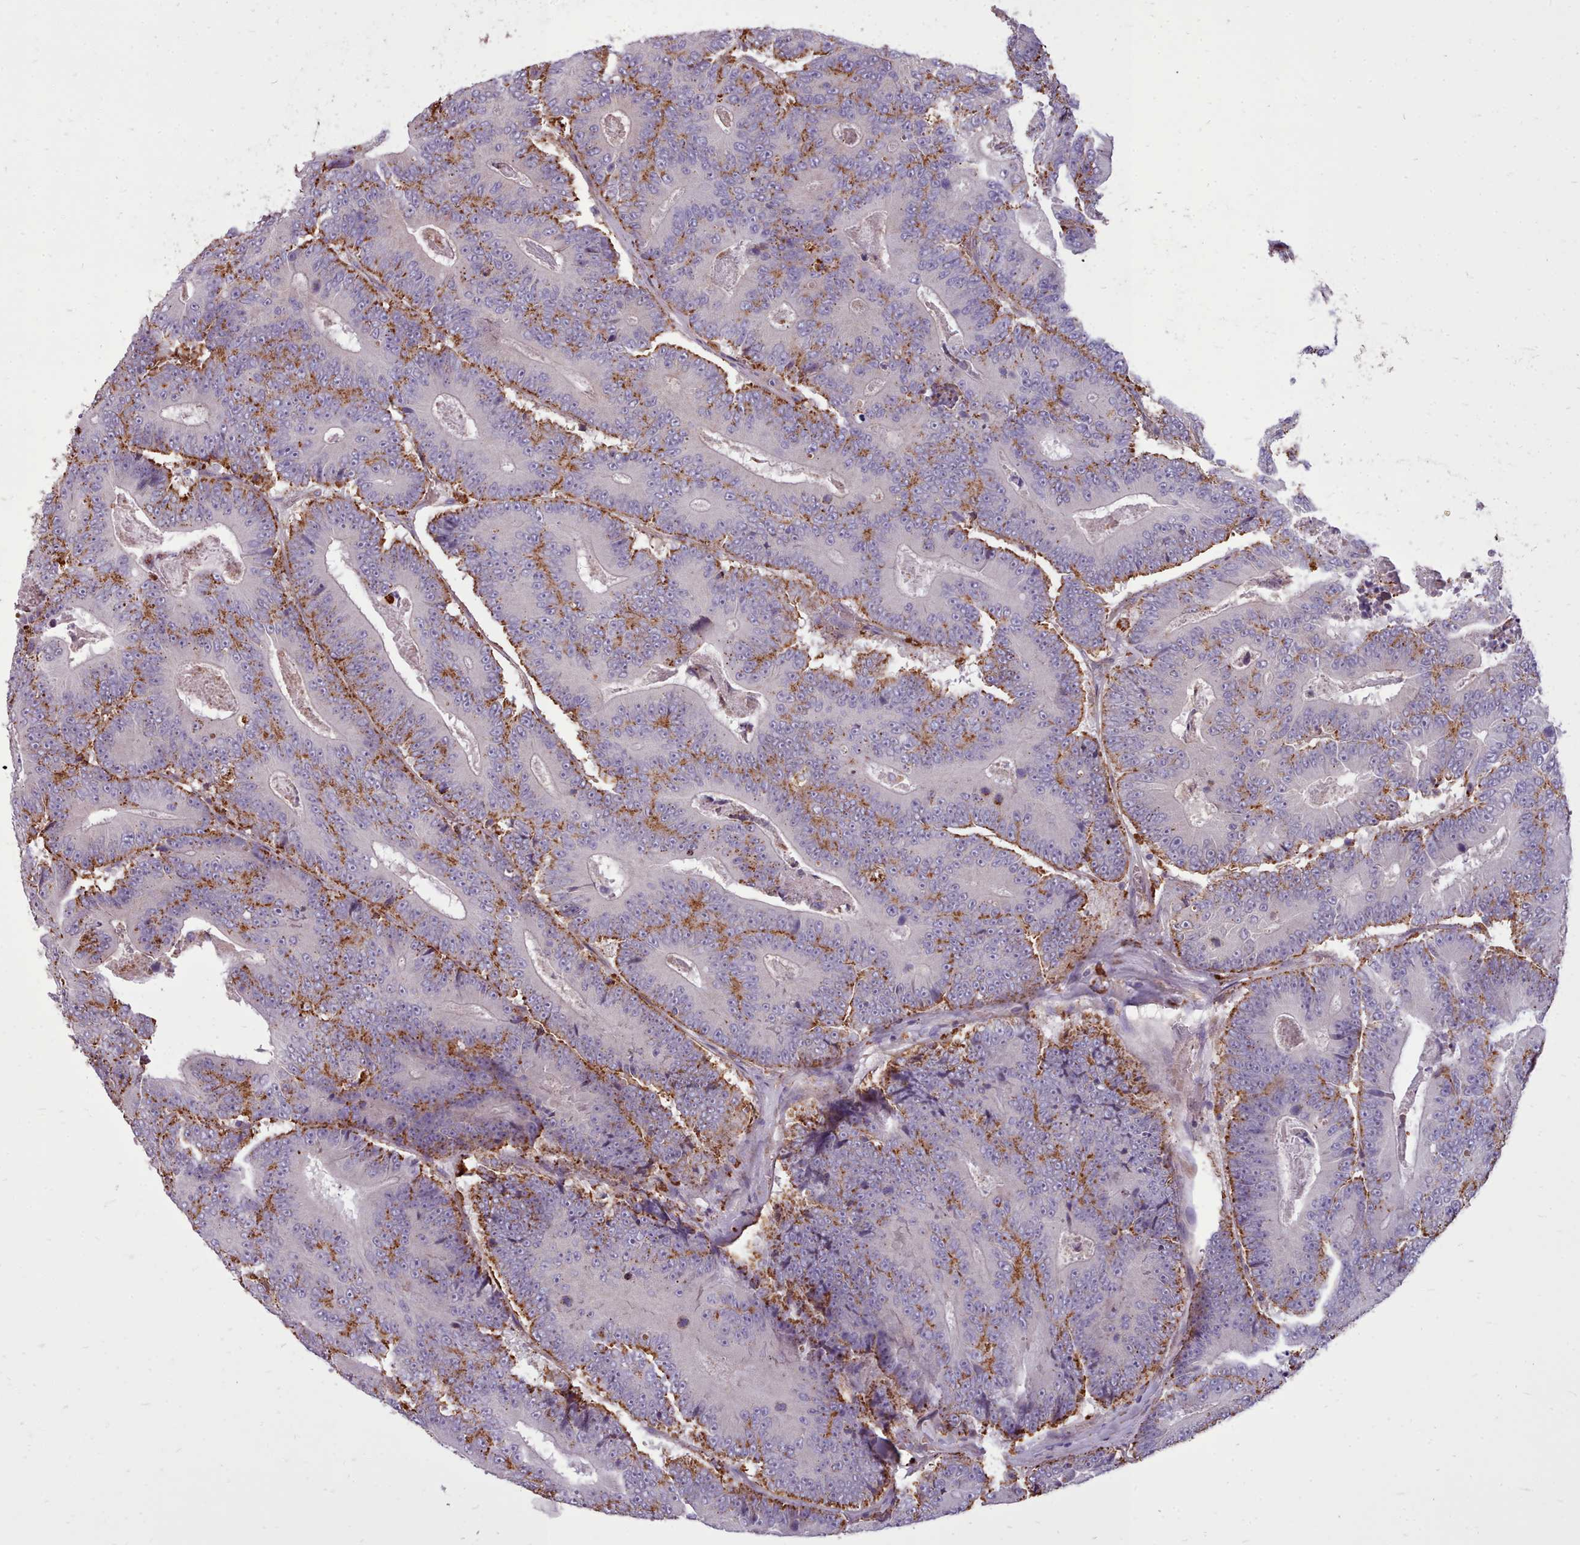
{"staining": {"intensity": "moderate", "quantity": "25%-75%", "location": "cytoplasmic/membranous"}, "tissue": "colorectal cancer", "cell_type": "Tumor cells", "image_type": "cancer", "snomed": [{"axis": "morphology", "description": "Adenocarcinoma, NOS"}, {"axis": "topography", "description": "Colon"}], "caption": "IHC staining of adenocarcinoma (colorectal), which shows medium levels of moderate cytoplasmic/membranous staining in approximately 25%-75% of tumor cells indicating moderate cytoplasmic/membranous protein positivity. The staining was performed using DAB (3,3'-diaminobenzidine) (brown) for protein detection and nuclei were counterstained in hematoxylin (blue).", "gene": "PACSIN3", "patient": {"sex": "male", "age": 83}}